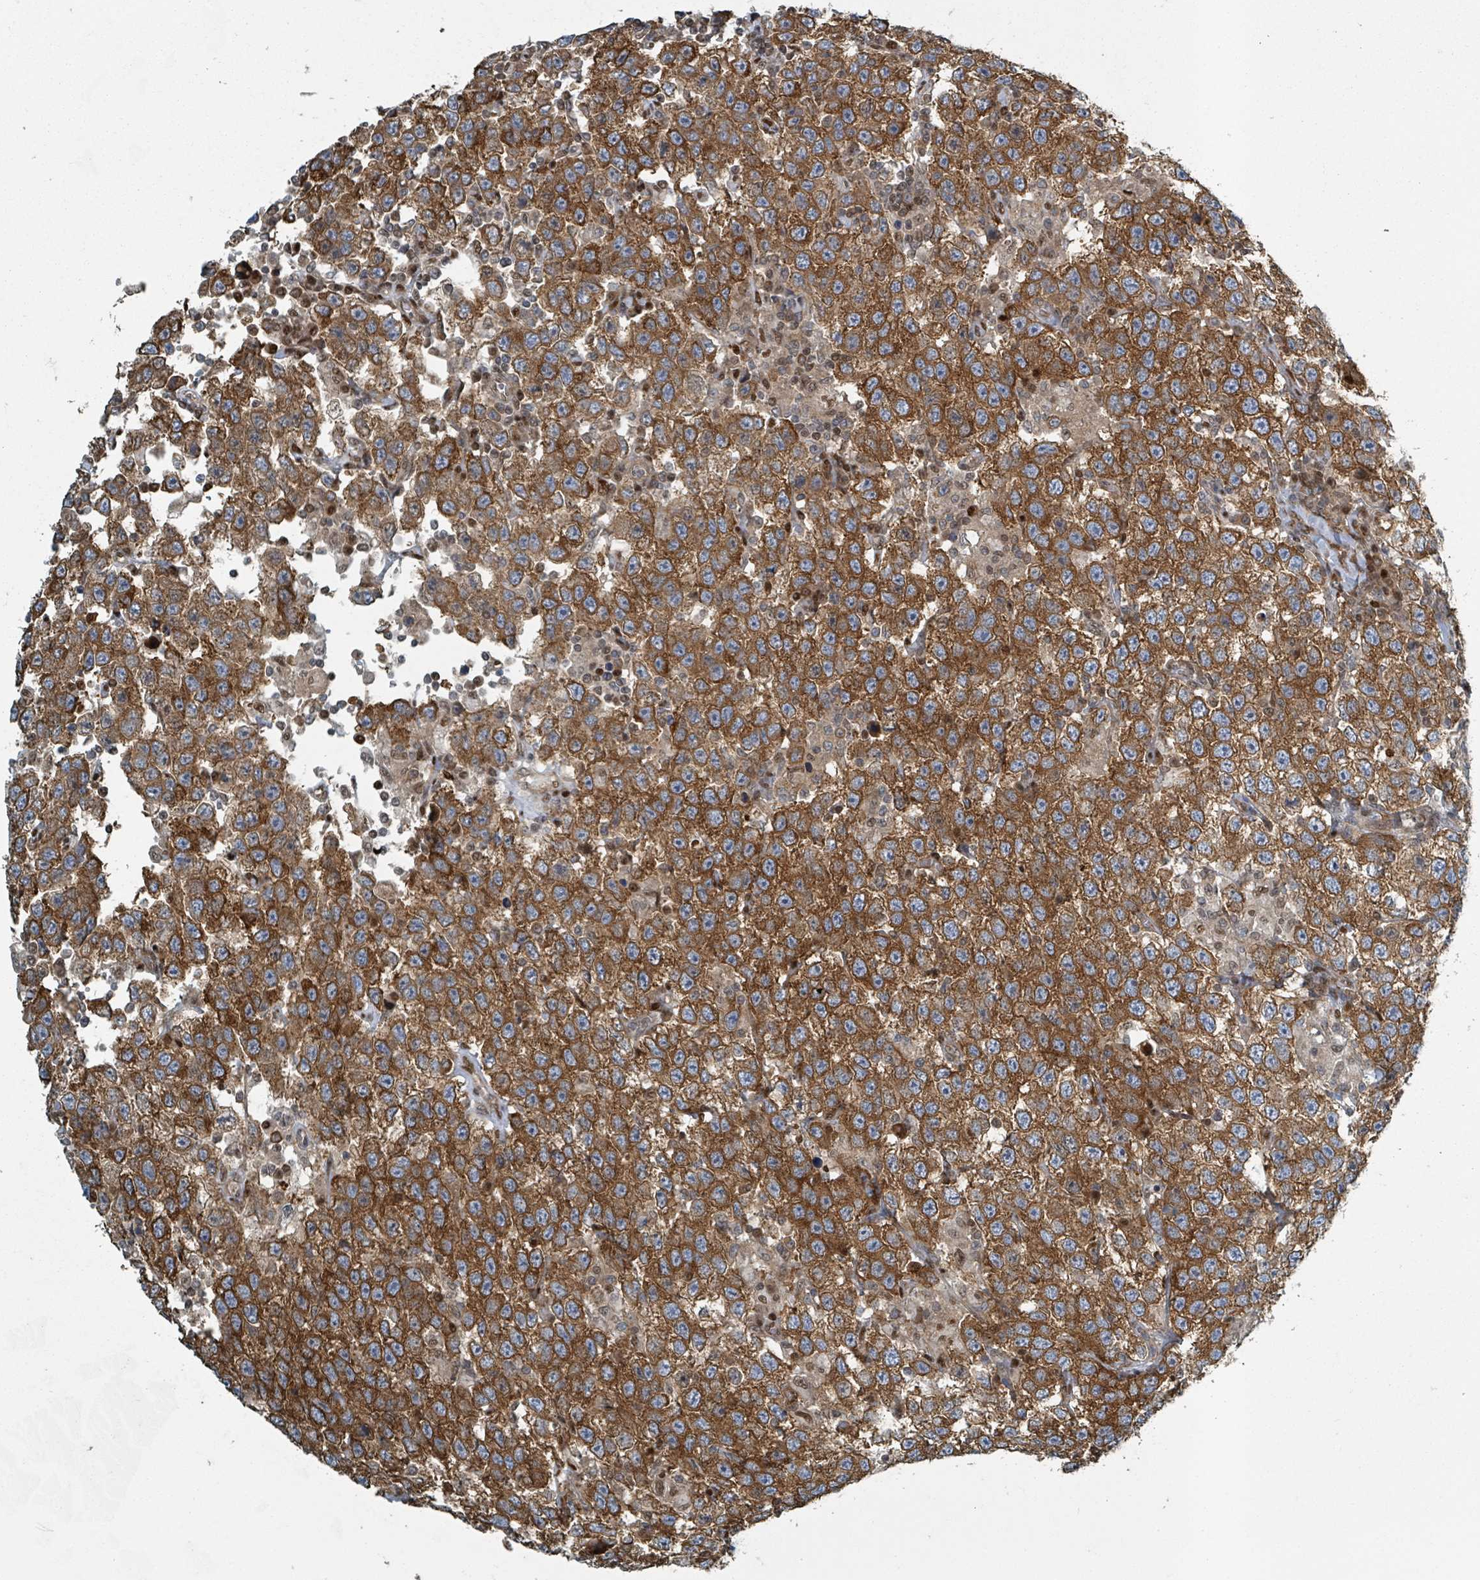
{"staining": {"intensity": "strong", "quantity": ">75%", "location": "cytoplasmic/membranous"}, "tissue": "testis cancer", "cell_type": "Tumor cells", "image_type": "cancer", "snomed": [{"axis": "morphology", "description": "Seminoma, NOS"}, {"axis": "topography", "description": "Testis"}], "caption": "Protein staining by IHC displays strong cytoplasmic/membranous expression in about >75% of tumor cells in testis cancer.", "gene": "RHPN2", "patient": {"sex": "male", "age": 41}}